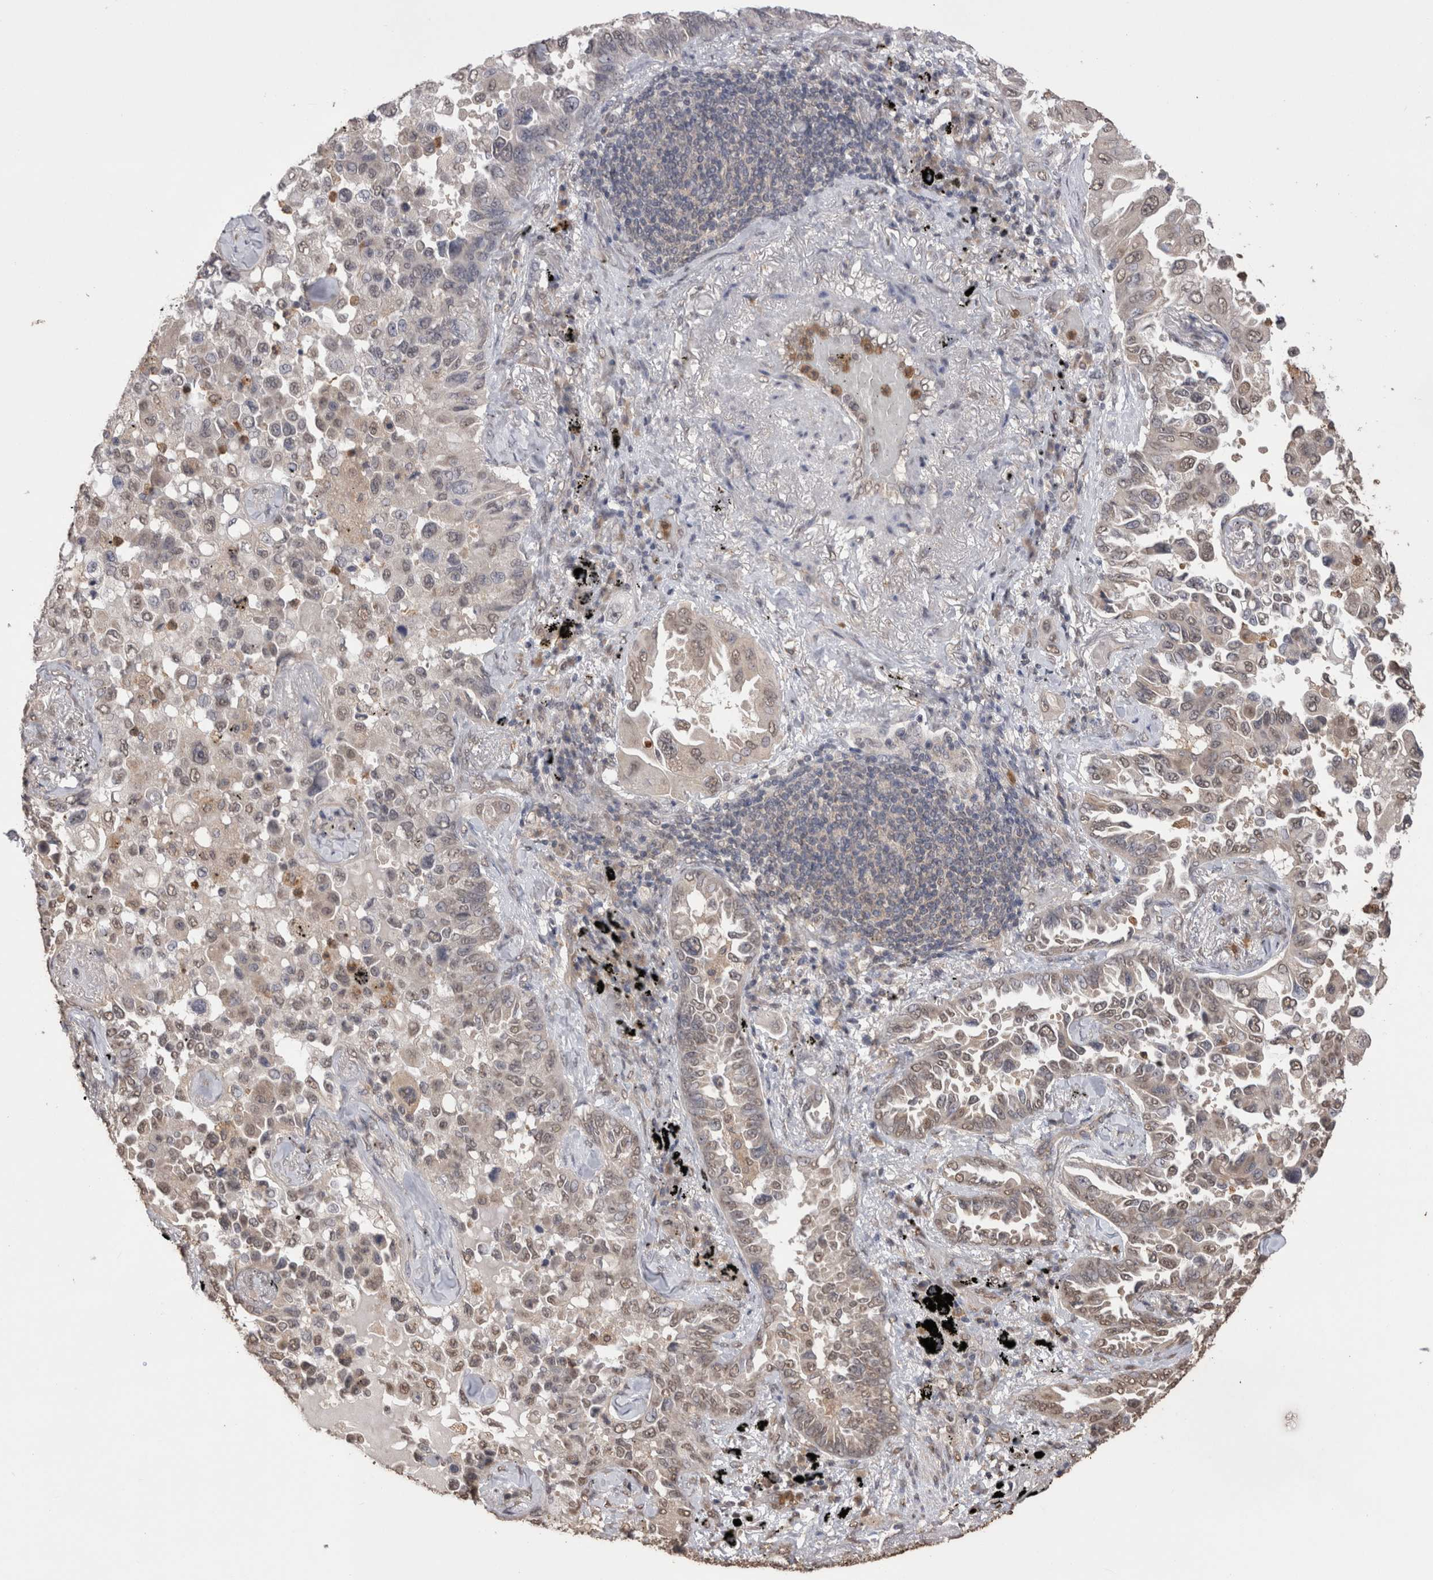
{"staining": {"intensity": "weak", "quantity": "<25%", "location": "nuclear"}, "tissue": "lung cancer", "cell_type": "Tumor cells", "image_type": "cancer", "snomed": [{"axis": "morphology", "description": "Adenocarcinoma, NOS"}, {"axis": "topography", "description": "Lung"}], "caption": "Tumor cells are negative for protein expression in human lung cancer. Nuclei are stained in blue.", "gene": "GRK5", "patient": {"sex": "female", "age": 67}}